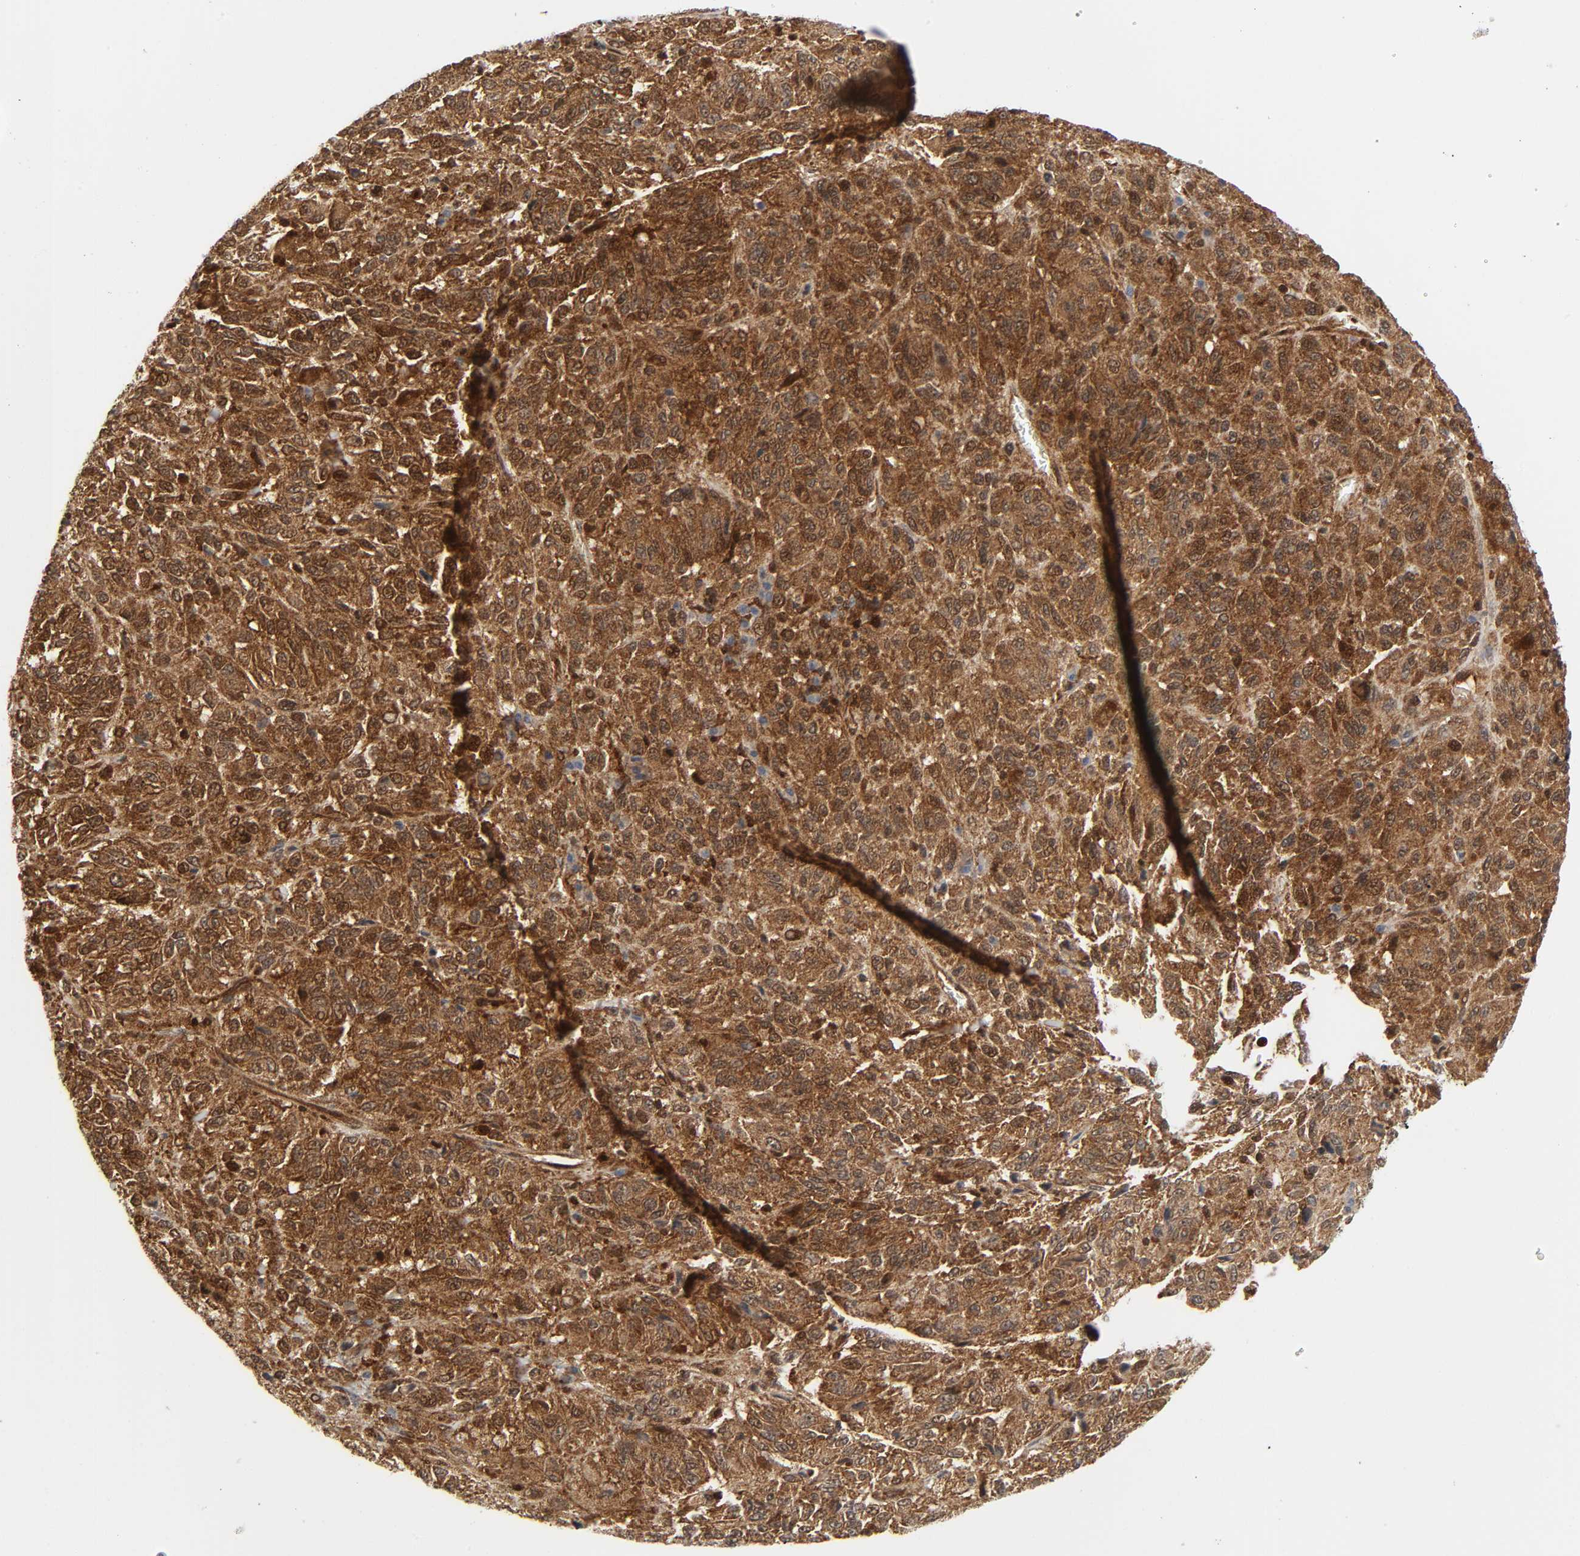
{"staining": {"intensity": "strong", "quantity": ">75%", "location": "cytoplasmic/membranous"}, "tissue": "melanoma", "cell_type": "Tumor cells", "image_type": "cancer", "snomed": [{"axis": "morphology", "description": "Malignant melanoma, Metastatic site"}, {"axis": "topography", "description": "Lung"}], "caption": "IHC photomicrograph of melanoma stained for a protein (brown), which exhibits high levels of strong cytoplasmic/membranous positivity in about >75% of tumor cells.", "gene": "MAPK1", "patient": {"sex": "male", "age": 64}}